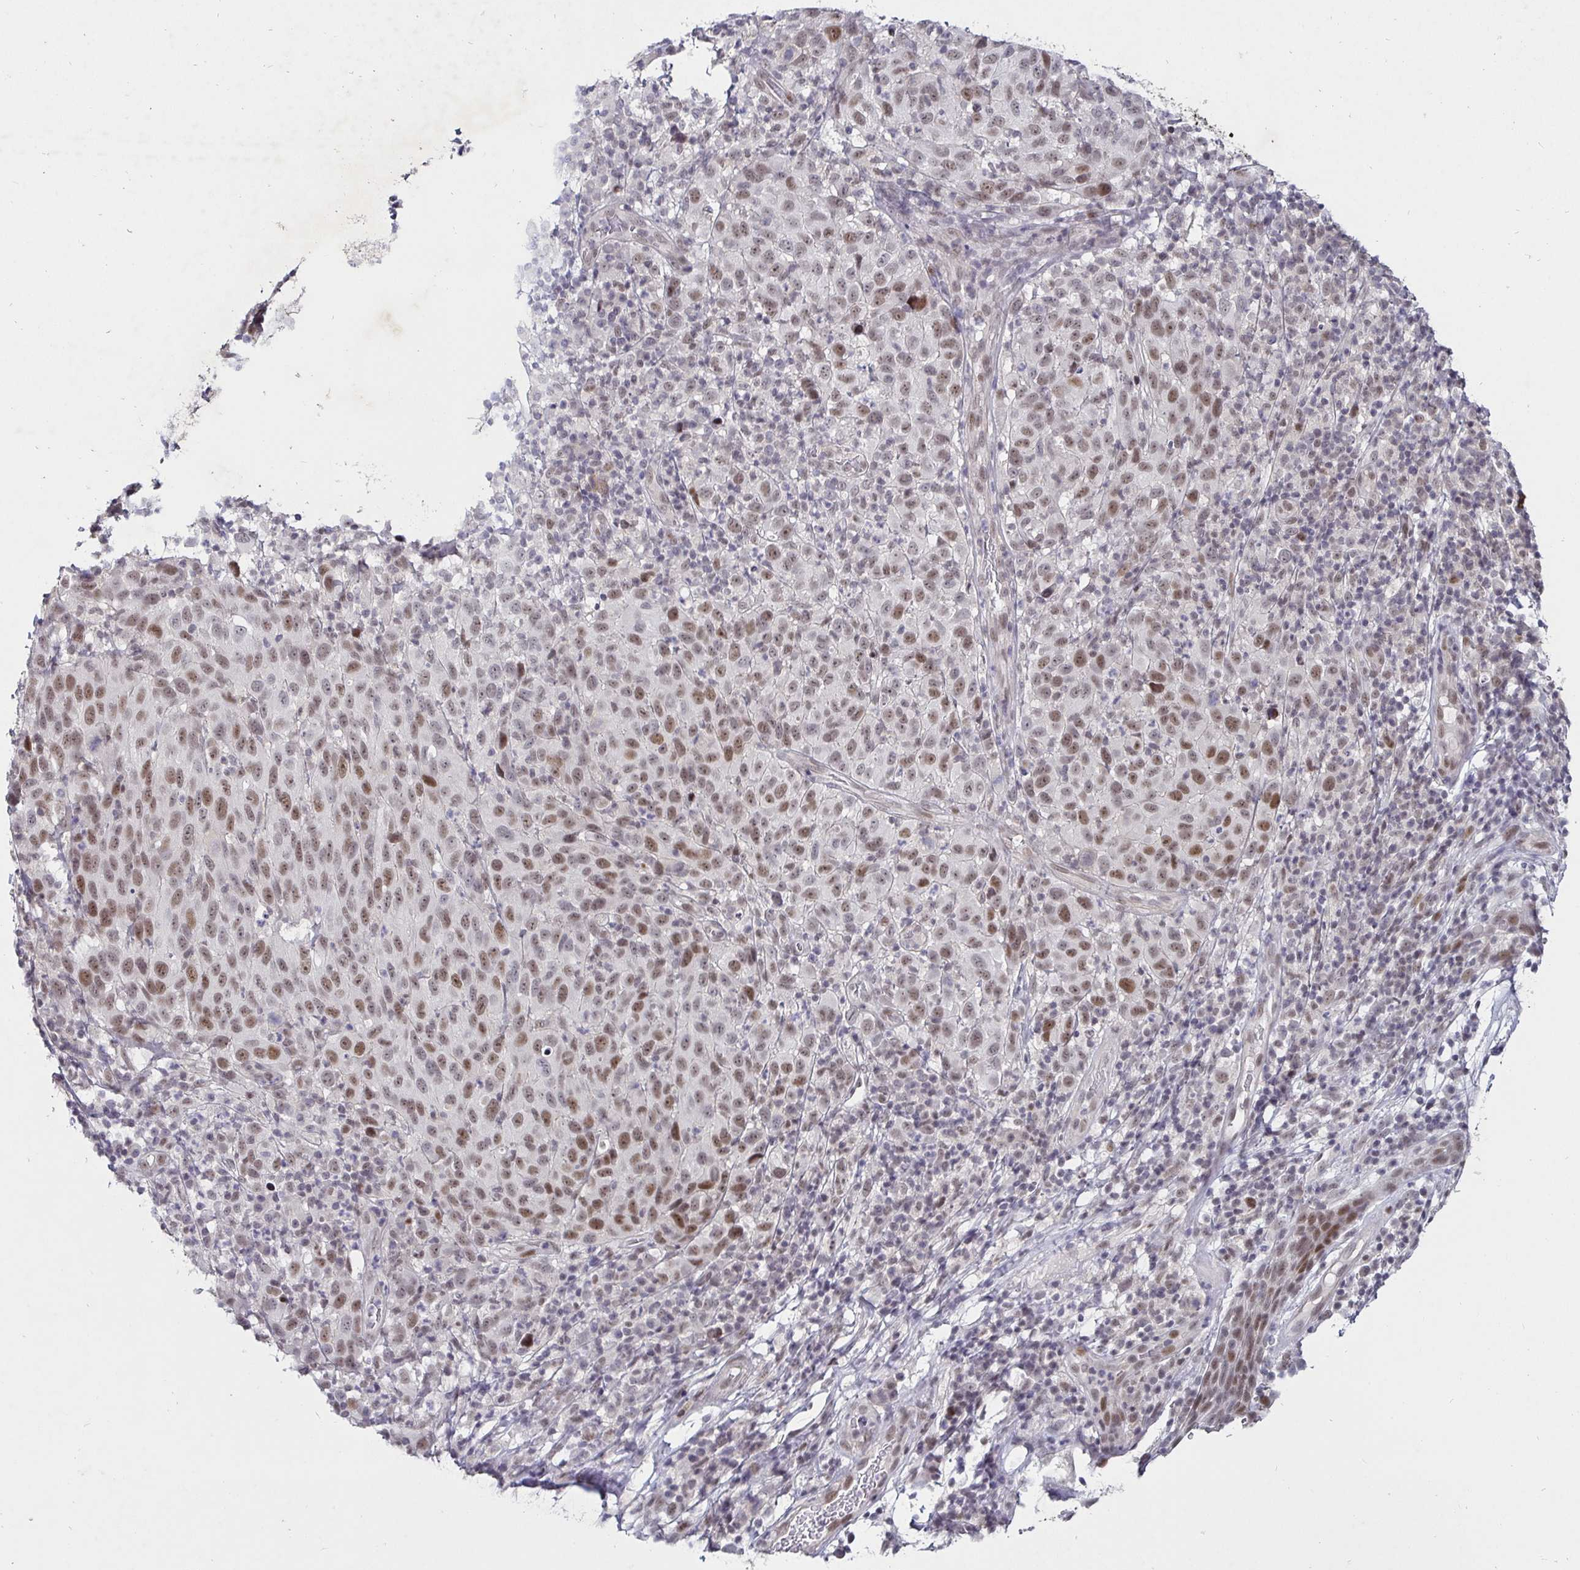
{"staining": {"intensity": "moderate", "quantity": ">75%", "location": "nuclear"}, "tissue": "melanoma", "cell_type": "Tumor cells", "image_type": "cancer", "snomed": [{"axis": "morphology", "description": "Malignant melanoma, NOS"}, {"axis": "topography", "description": "Skin"}], "caption": "Immunohistochemistry (IHC) of malignant melanoma displays medium levels of moderate nuclear expression in approximately >75% of tumor cells.", "gene": "MLH1", "patient": {"sex": "male", "age": 85}}